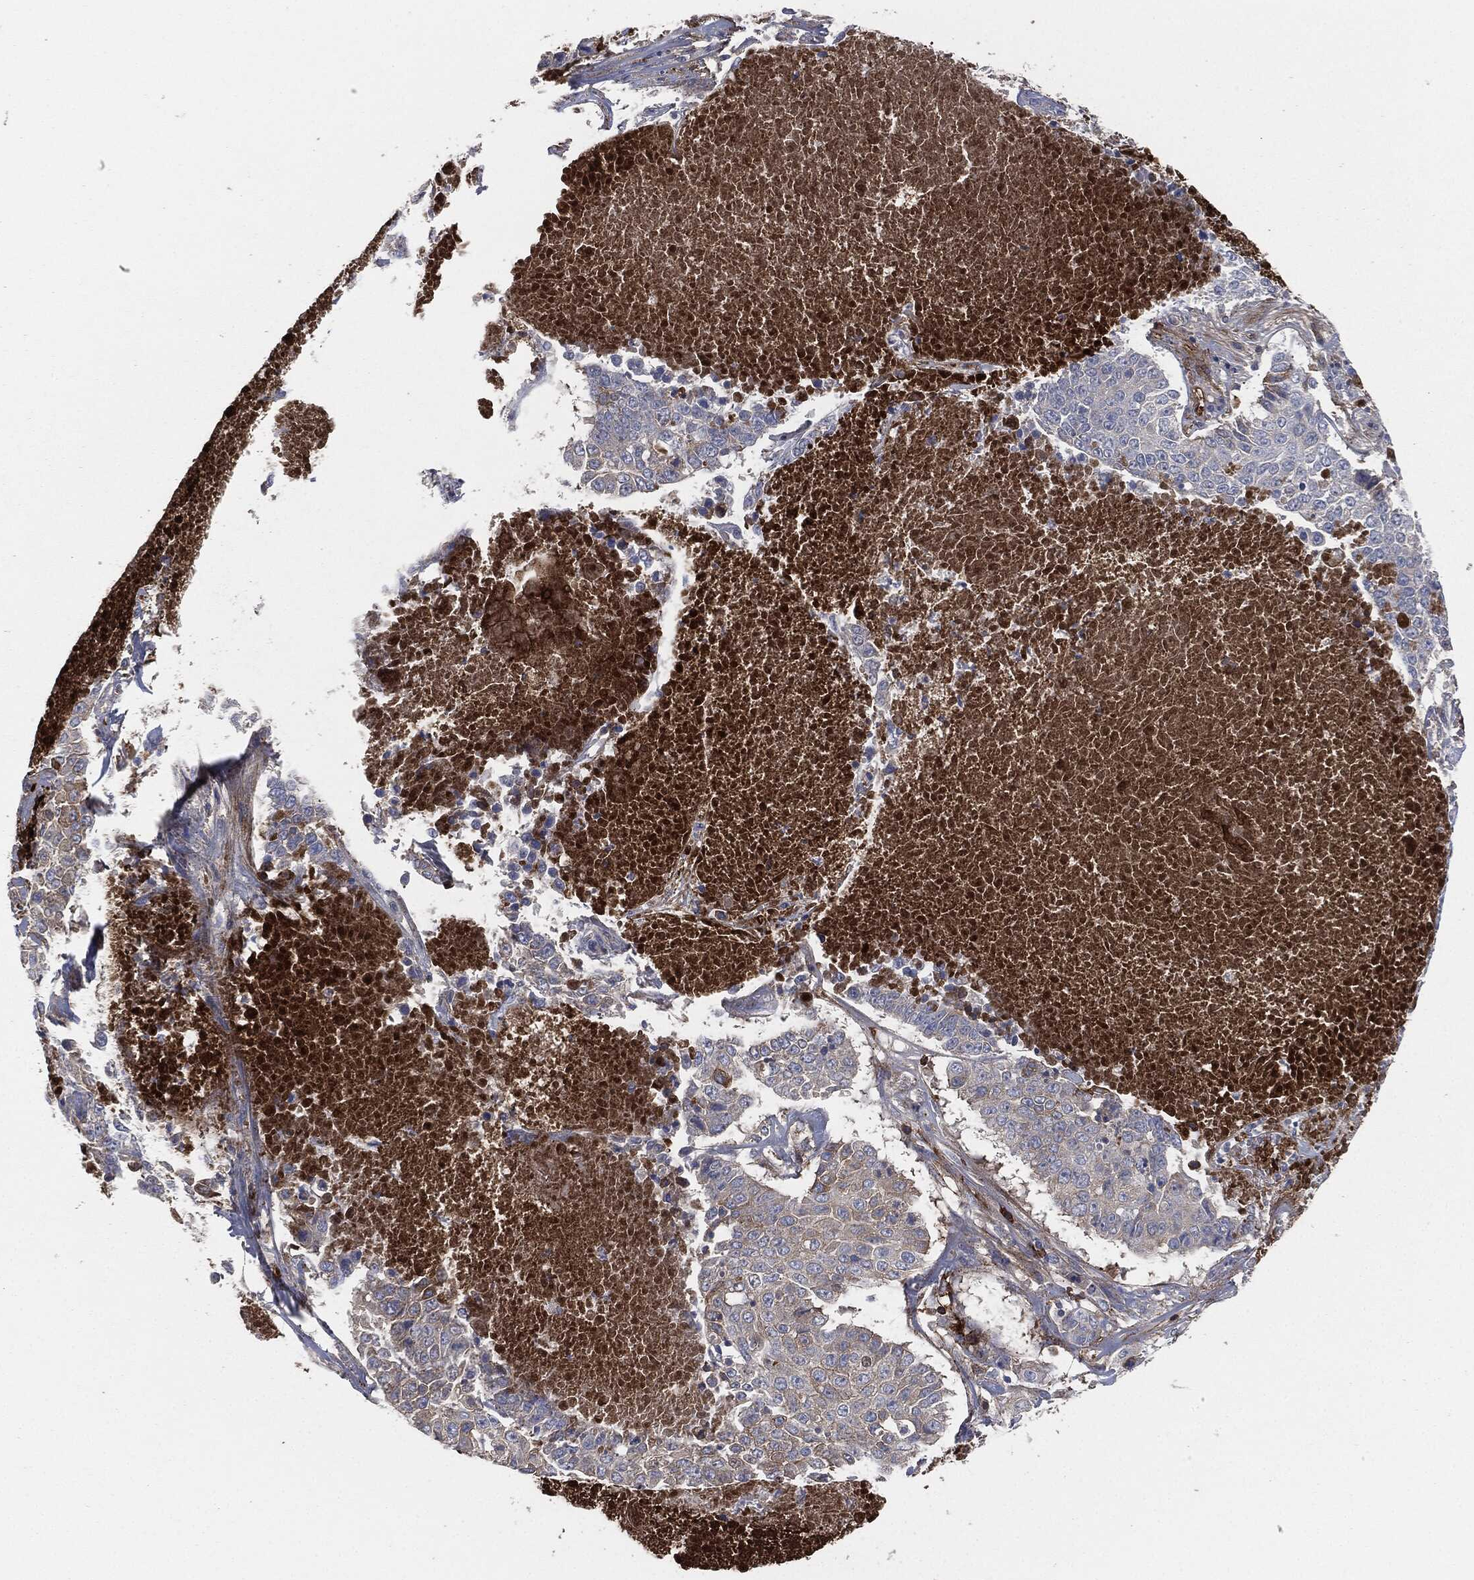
{"staining": {"intensity": "negative", "quantity": "none", "location": "none"}, "tissue": "lung cancer", "cell_type": "Tumor cells", "image_type": "cancer", "snomed": [{"axis": "morphology", "description": "Squamous cell carcinoma, NOS"}, {"axis": "topography", "description": "Lung"}], "caption": "Lung cancer (squamous cell carcinoma) stained for a protein using IHC shows no expression tumor cells.", "gene": "APOB", "patient": {"sex": "male", "age": 64}}